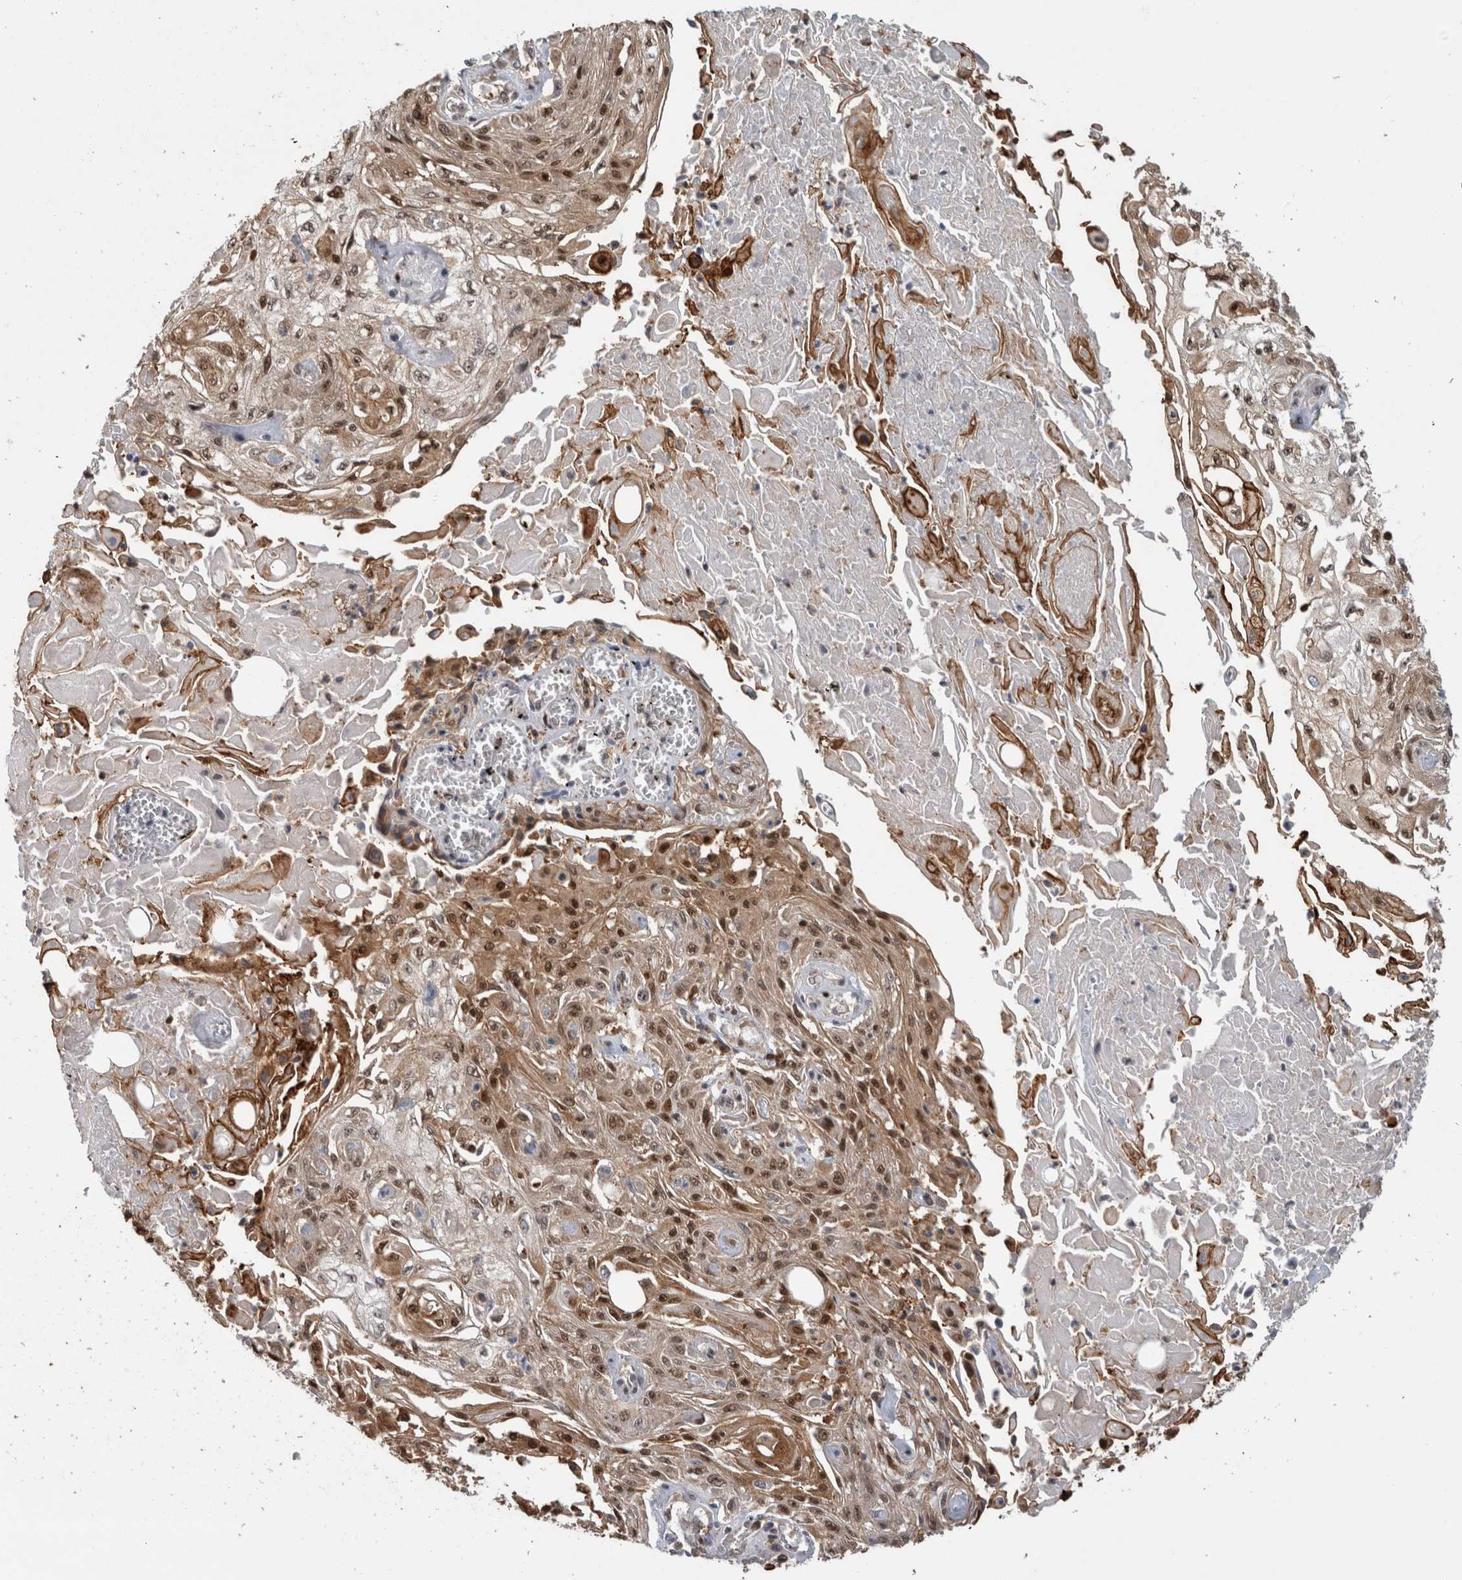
{"staining": {"intensity": "moderate", "quantity": ">75%", "location": "cytoplasmic/membranous,nuclear"}, "tissue": "skin cancer", "cell_type": "Tumor cells", "image_type": "cancer", "snomed": [{"axis": "morphology", "description": "Squamous cell carcinoma, NOS"}, {"axis": "morphology", "description": "Squamous cell carcinoma, metastatic, NOS"}, {"axis": "topography", "description": "Skin"}, {"axis": "topography", "description": "Lymph node"}], "caption": "Protein expression analysis of skin squamous cell carcinoma exhibits moderate cytoplasmic/membranous and nuclear positivity in about >75% of tumor cells.", "gene": "TDRD7", "patient": {"sex": "male", "age": 75}}